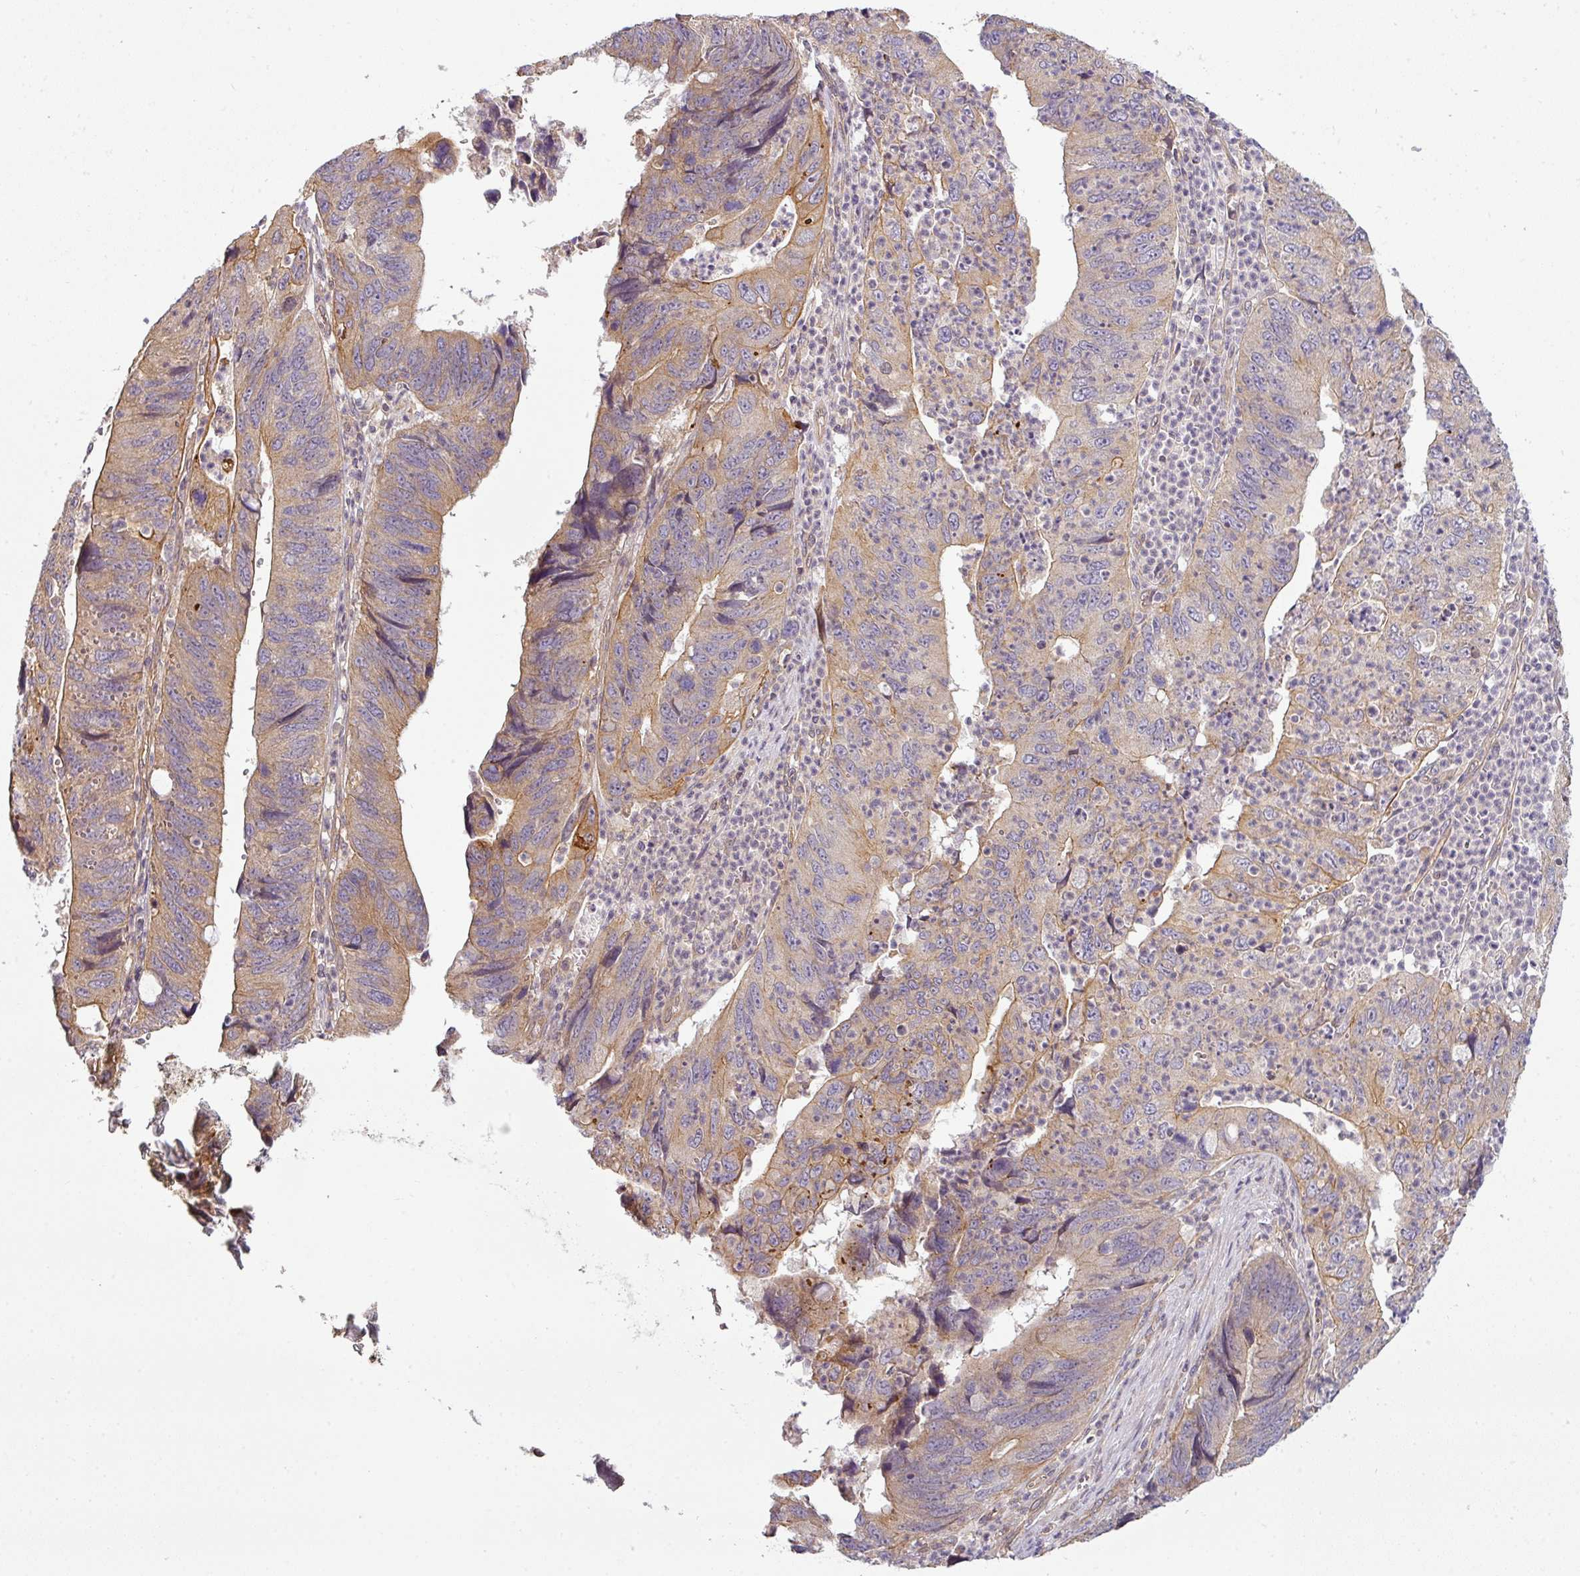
{"staining": {"intensity": "moderate", "quantity": "25%-75%", "location": "cytoplasmic/membranous"}, "tissue": "stomach cancer", "cell_type": "Tumor cells", "image_type": "cancer", "snomed": [{"axis": "morphology", "description": "Adenocarcinoma, NOS"}, {"axis": "topography", "description": "Stomach"}], "caption": "Tumor cells reveal medium levels of moderate cytoplasmic/membranous staining in approximately 25%-75% of cells in human stomach cancer. The staining was performed using DAB (3,3'-diaminobenzidine), with brown indicating positive protein expression. Nuclei are stained blue with hematoxylin.", "gene": "RNF31", "patient": {"sex": "male", "age": 59}}